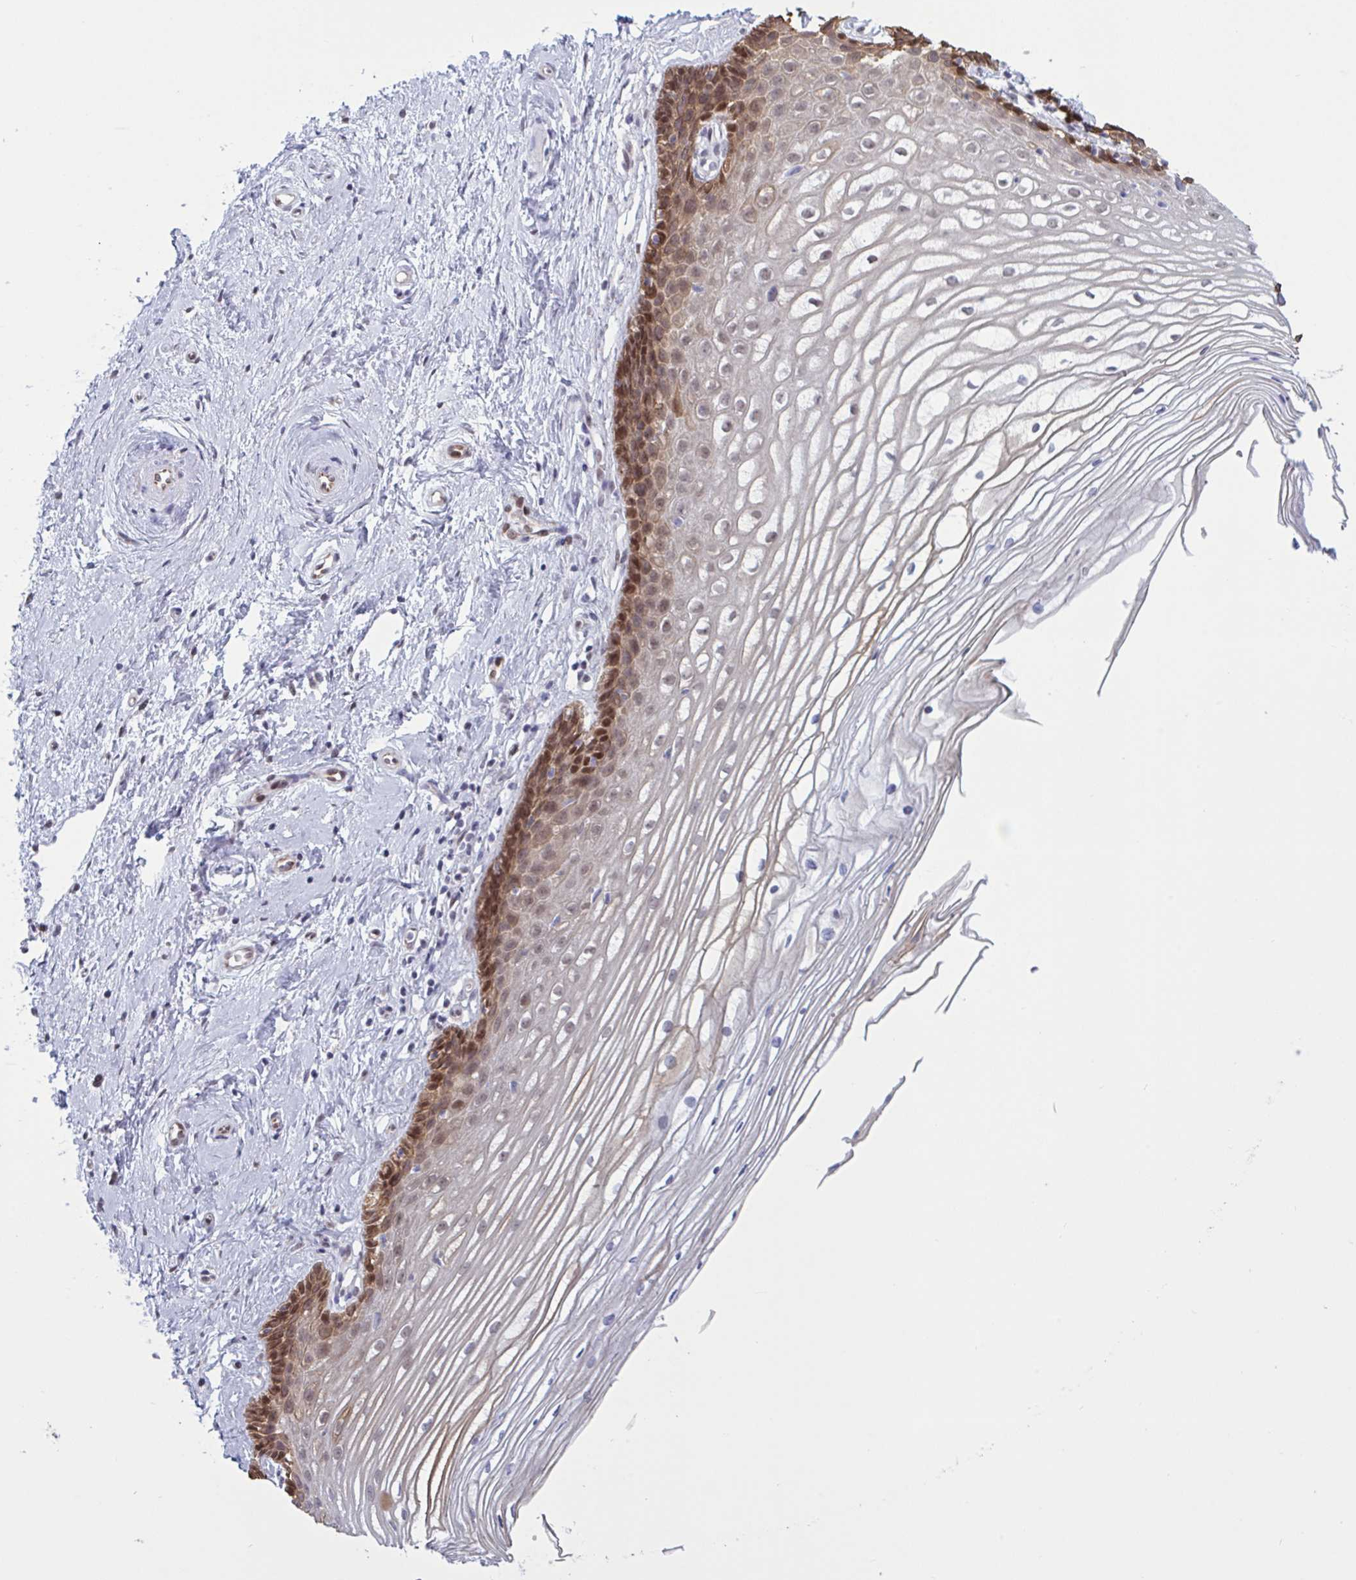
{"staining": {"intensity": "moderate", "quantity": ">75%", "location": "nuclear"}, "tissue": "cervix", "cell_type": "Glandular cells", "image_type": "normal", "snomed": [{"axis": "morphology", "description": "Normal tissue, NOS"}, {"axis": "topography", "description": "Cervix"}], "caption": "Glandular cells reveal moderate nuclear staining in approximately >75% of cells in unremarkable cervix. (brown staining indicates protein expression, while blue staining denotes nuclei).", "gene": "PRMT6", "patient": {"sex": "female", "age": 40}}